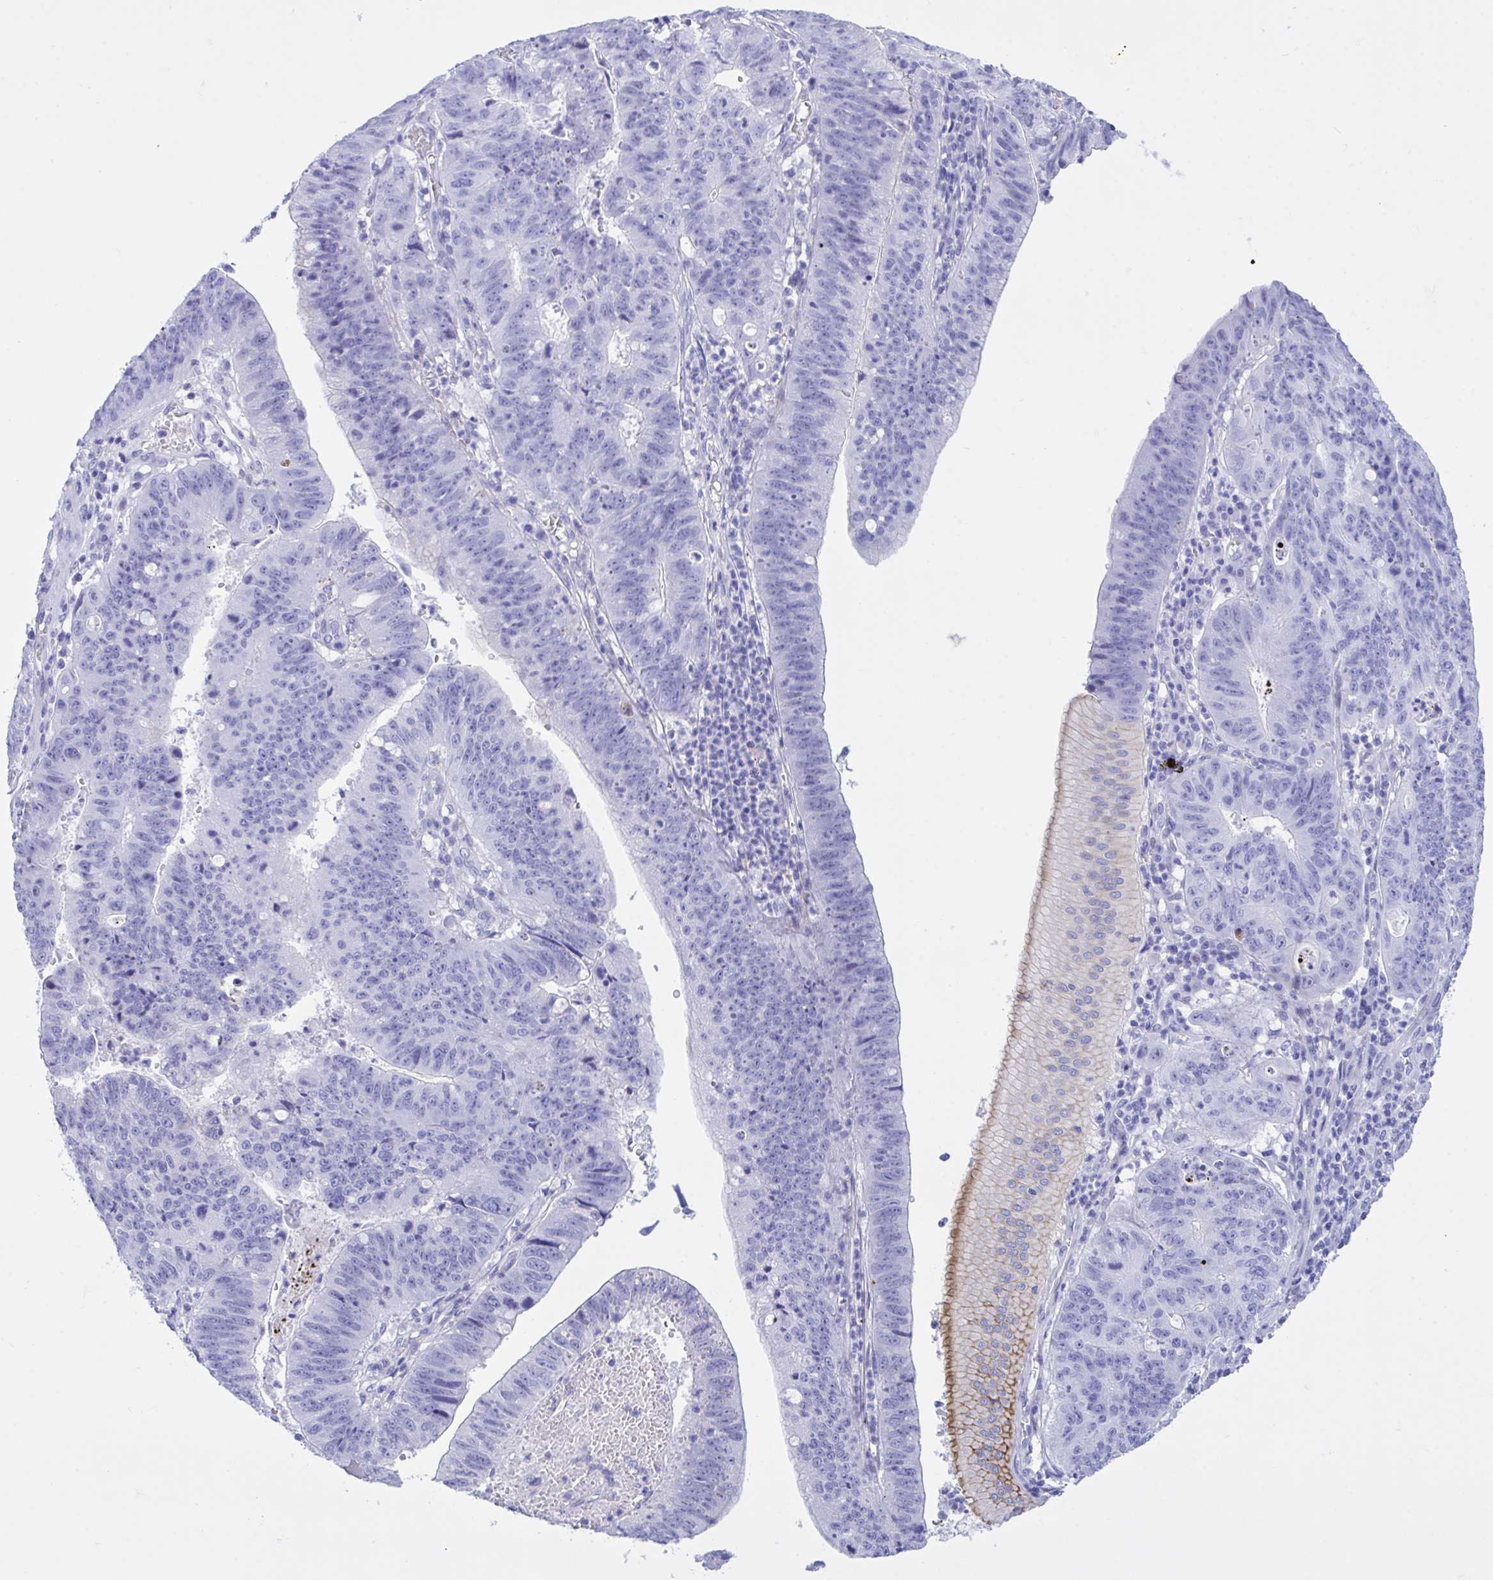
{"staining": {"intensity": "negative", "quantity": "none", "location": "none"}, "tissue": "stomach cancer", "cell_type": "Tumor cells", "image_type": "cancer", "snomed": [{"axis": "morphology", "description": "Adenocarcinoma, NOS"}, {"axis": "topography", "description": "Stomach"}], "caption": "This micrograph is of adenocarcinoma (stomach) stained with immunohistochemistry to label a protein in brown with the nuclei are counter-stained blue. There is no expression in tumor cells.", "gene": "BEX5", "patient": {"sex": "male", "age": 59}}